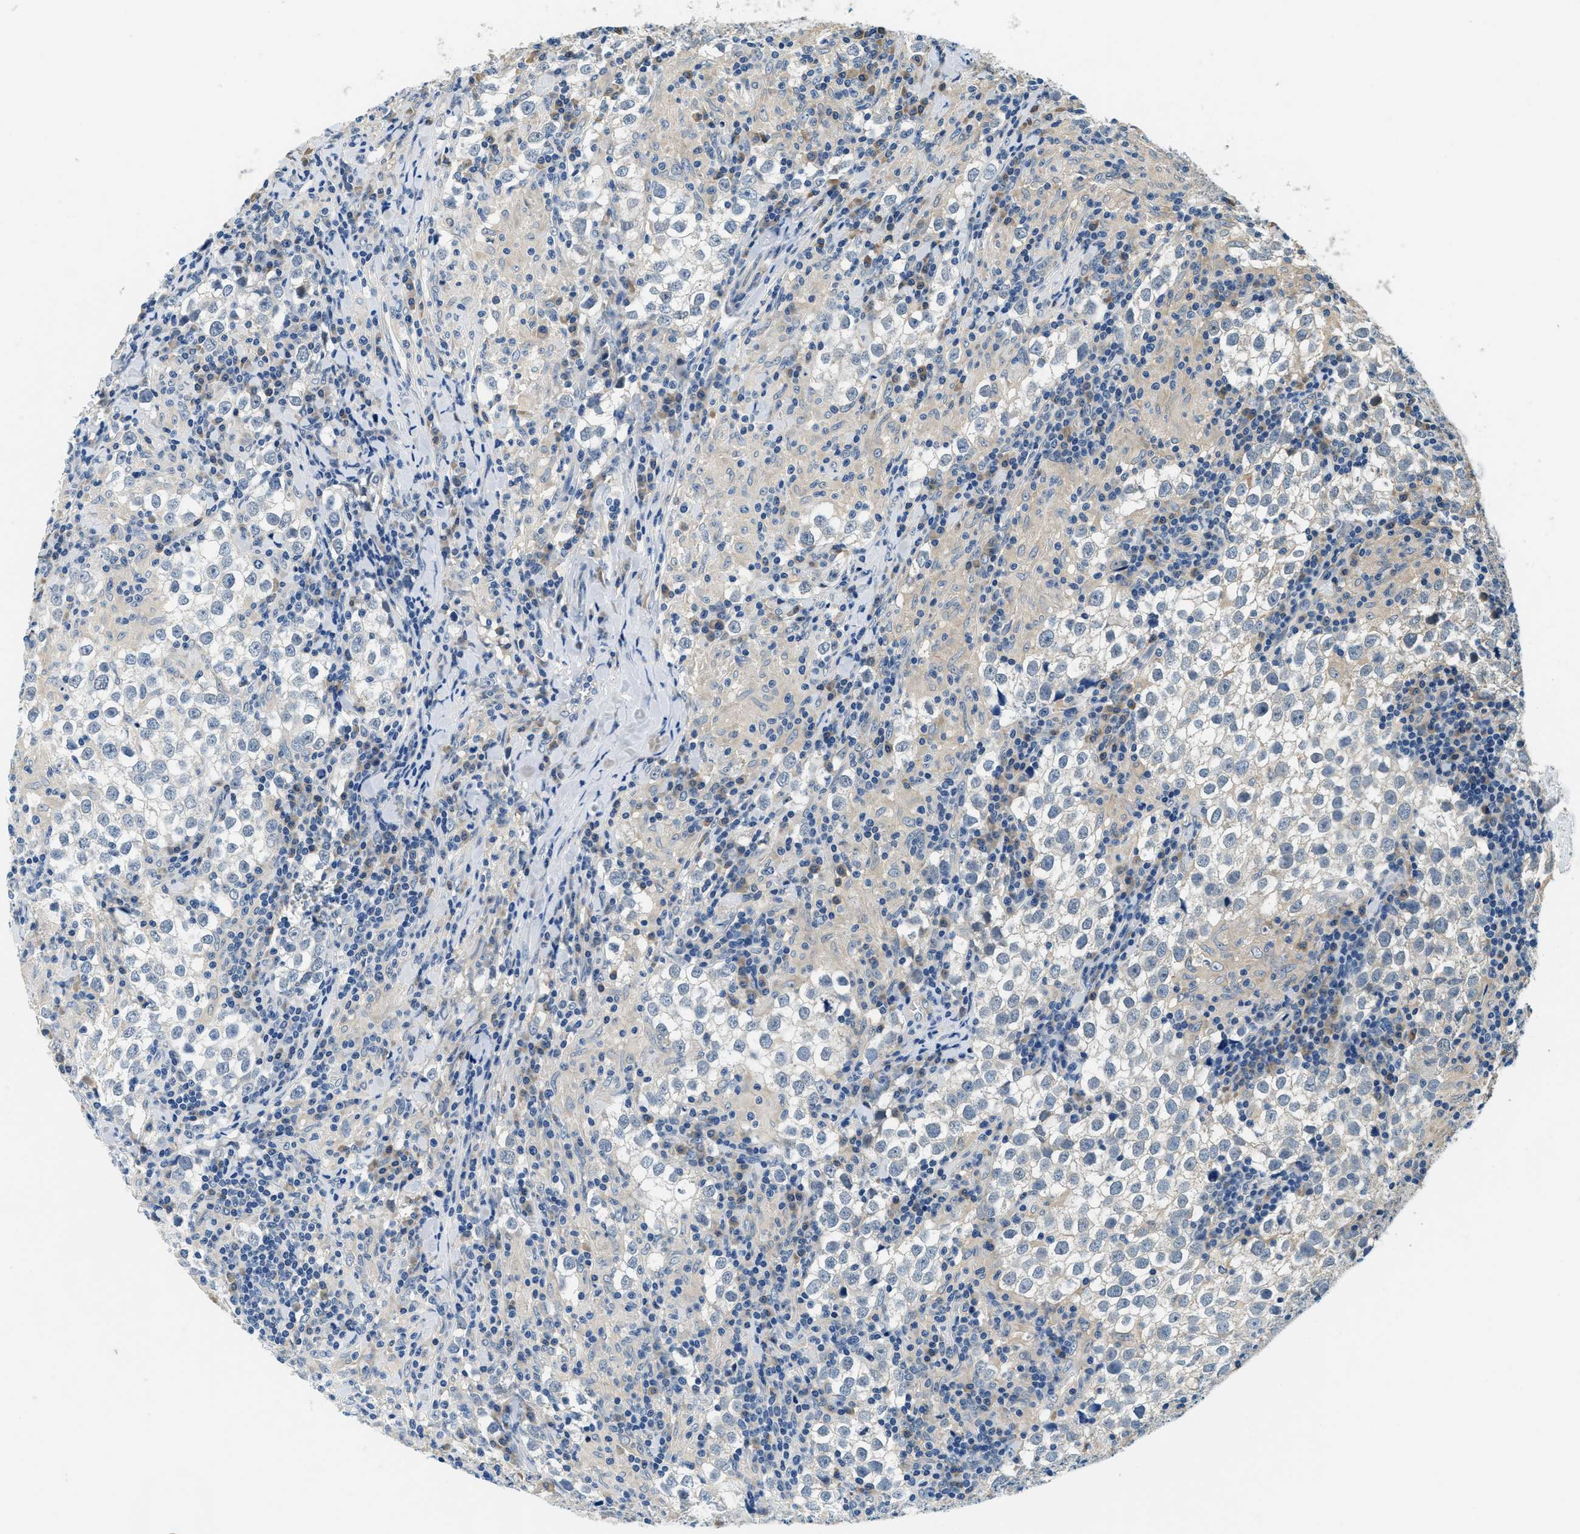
{"staining": {"intensity": "negative", "quantity": "none", "location": "none"}, "tissue": "testis cancer", "cell_type": "Tumor cells", "image_type": "cancer", "snomed": [{"axis": "morphology", "description": "Seminoma, NOS"}, {"axis": "morphology", "description": "Carcinoma, Embryonal, NOS"}, {"axis": "topography", "description": "Testis"}], "caption": "Protein analysis of seminoma (testis) exhibits no significant staining in tumor cells.", "gene": "ALDH3A2", "patient": {"sex": "male", "age": 36}}